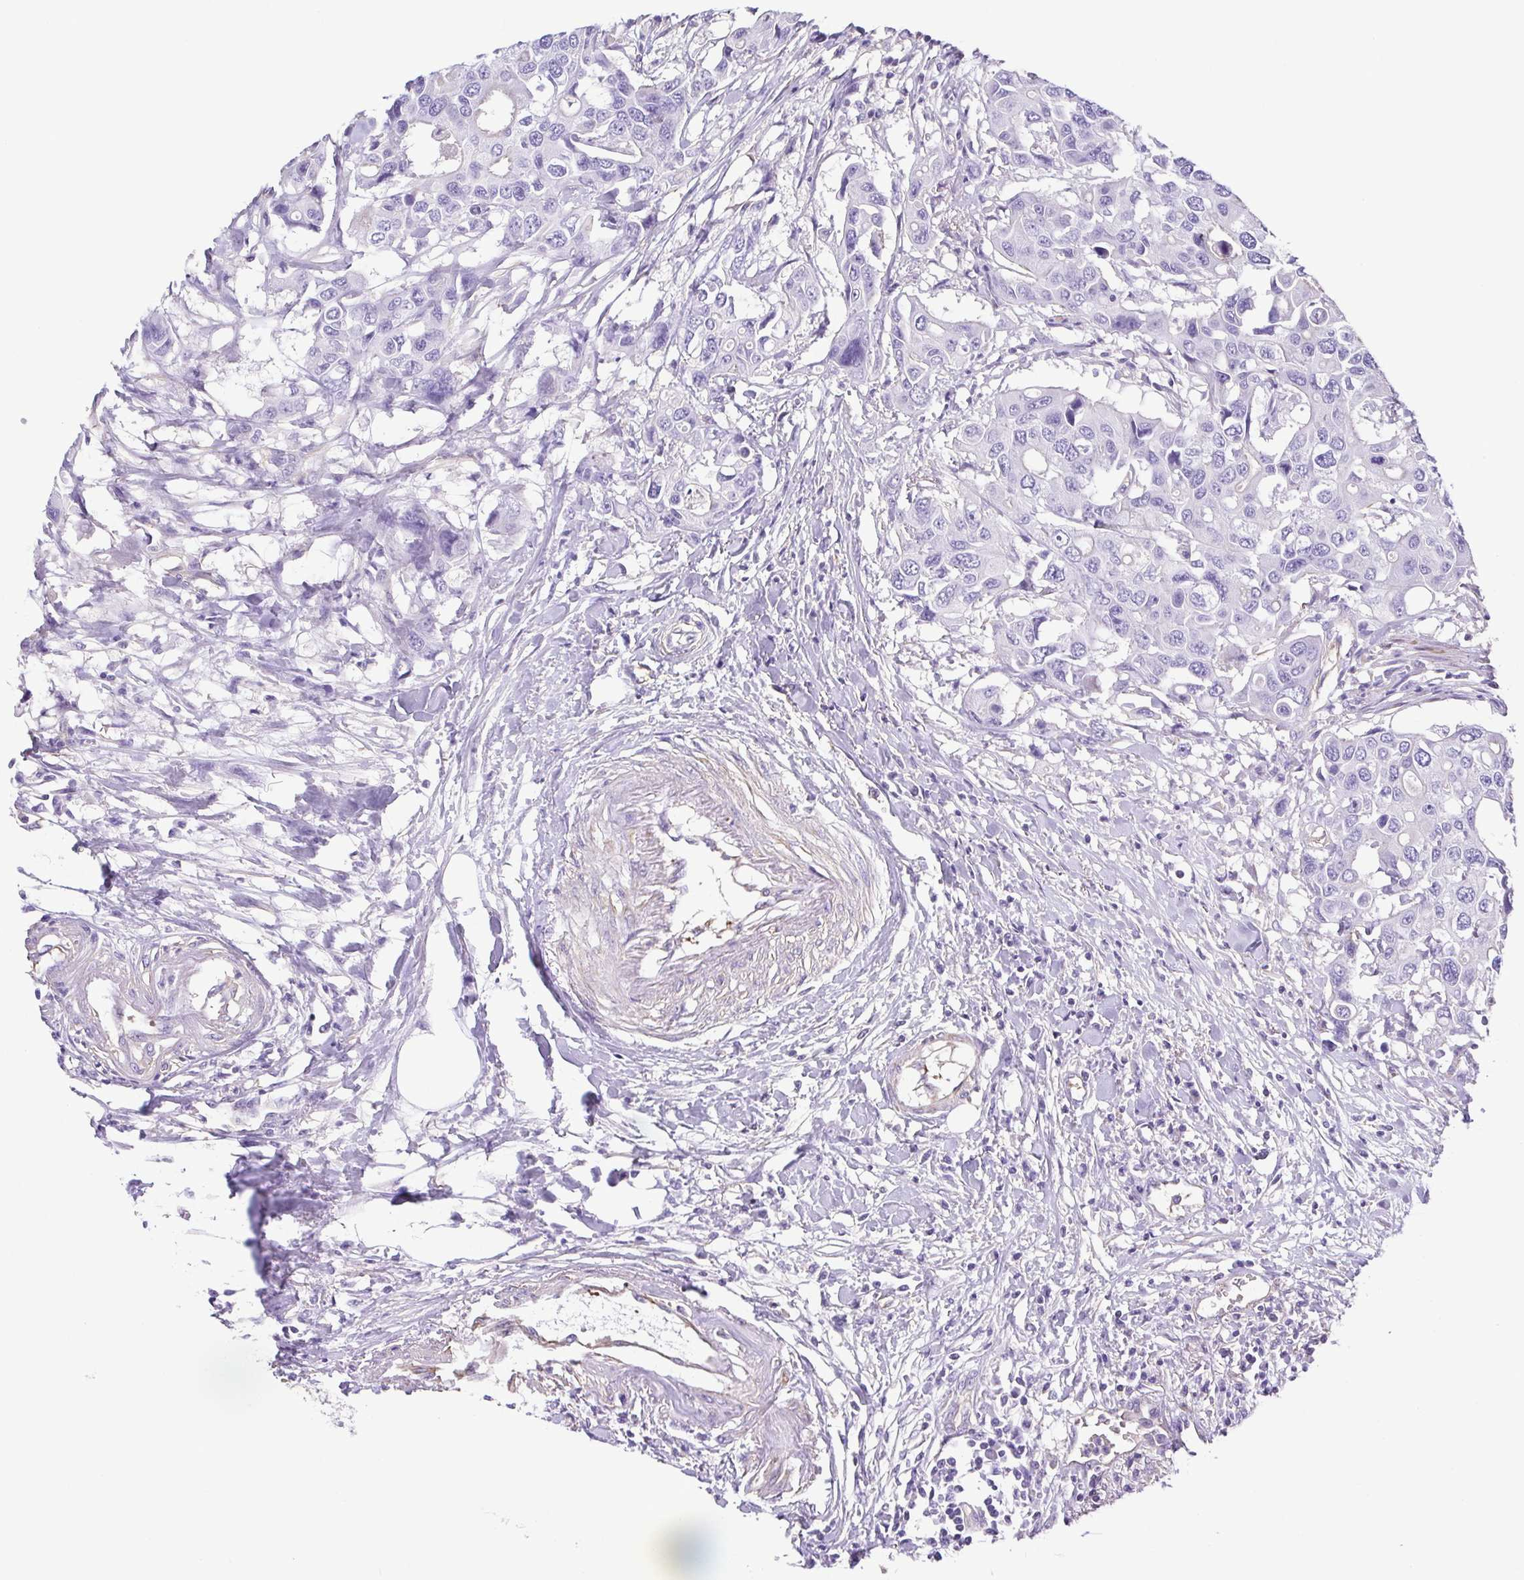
{"staining": {"intensity": "negative", "quantity": "none", "location": "none"}, "tissue": "colorectal cancer", "cell_type": "Tumor cells", "image_type": "cancer", "snomed": [{"axis": "morphology", "description": "Adenocarcinoma, NOS"}, {"axis": "topography", "description": "Colon"}], "caption": "An immunohistochemistry (IHC) photomicrograph of colorectal adenocarcinoma is shown. There is no staining in tumor cells of colorectal adenocarcinoma. Nuclei are stained in blue.", "gene": "MYL6", "patient": {"sex": "male", "age": 77}}